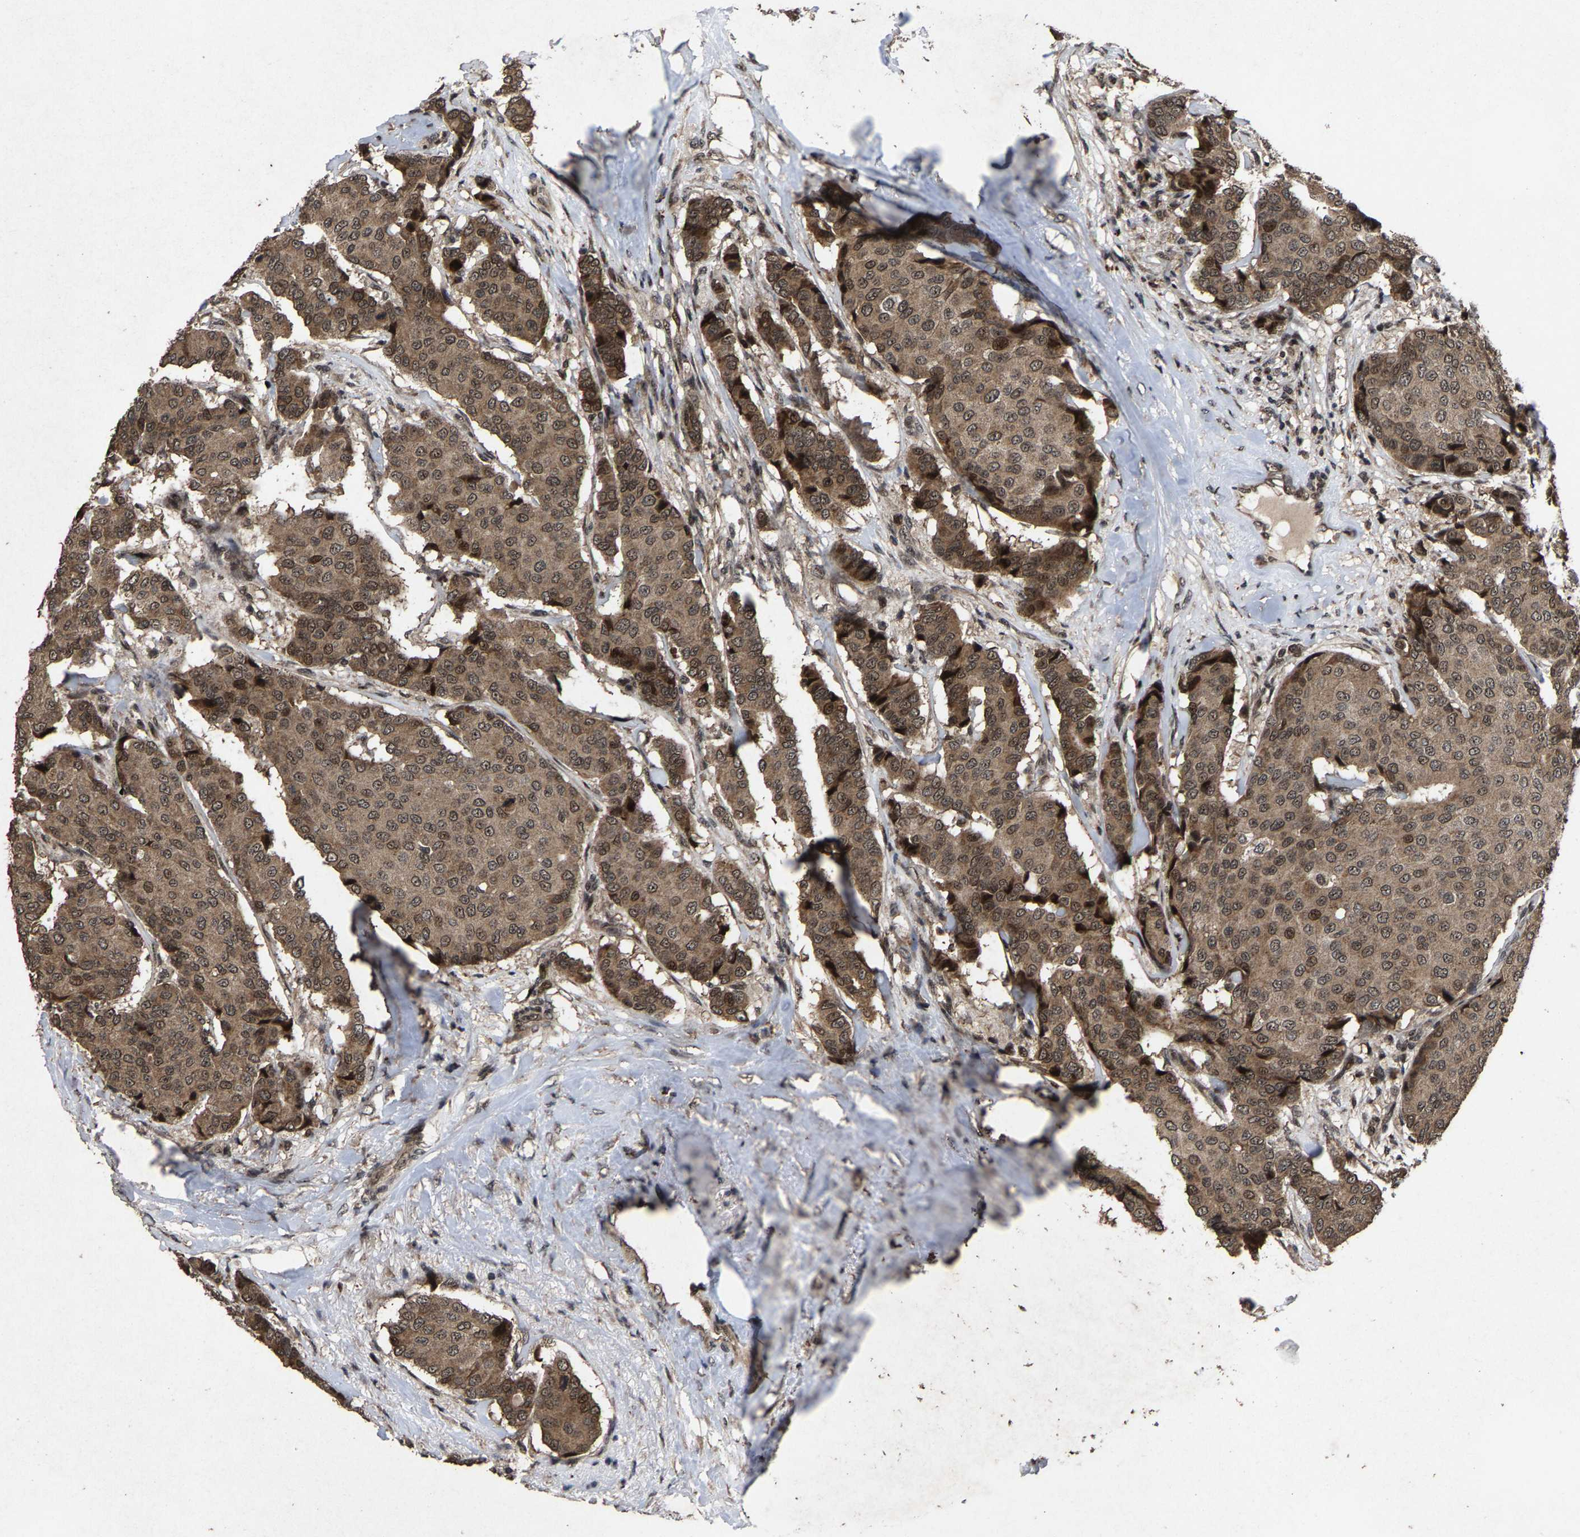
{"staining": {"intensity": "moderate", "quantity": ">75%", "location": "cytoplasmic/membranous,nuclear"}, "tissue": "breast cancer", "cell_type": "Tumor cells", "image_type": "cancer", "snomed": [{"axis": "morphology", "description": "Duct carcinoma"}, {"axis": "topography", "description": "Breast"}], "caption": "Brown immunohistochemical staining in human breast cancer exhibits moderate cytoplasmic/membranous and nuclear positivity in about >75% of tumor cells. Ihc stains the protein in brown and the nuclei are stained blue.", "gene": "HAUS6", "patient": {"sex": "female", "age": 75}}